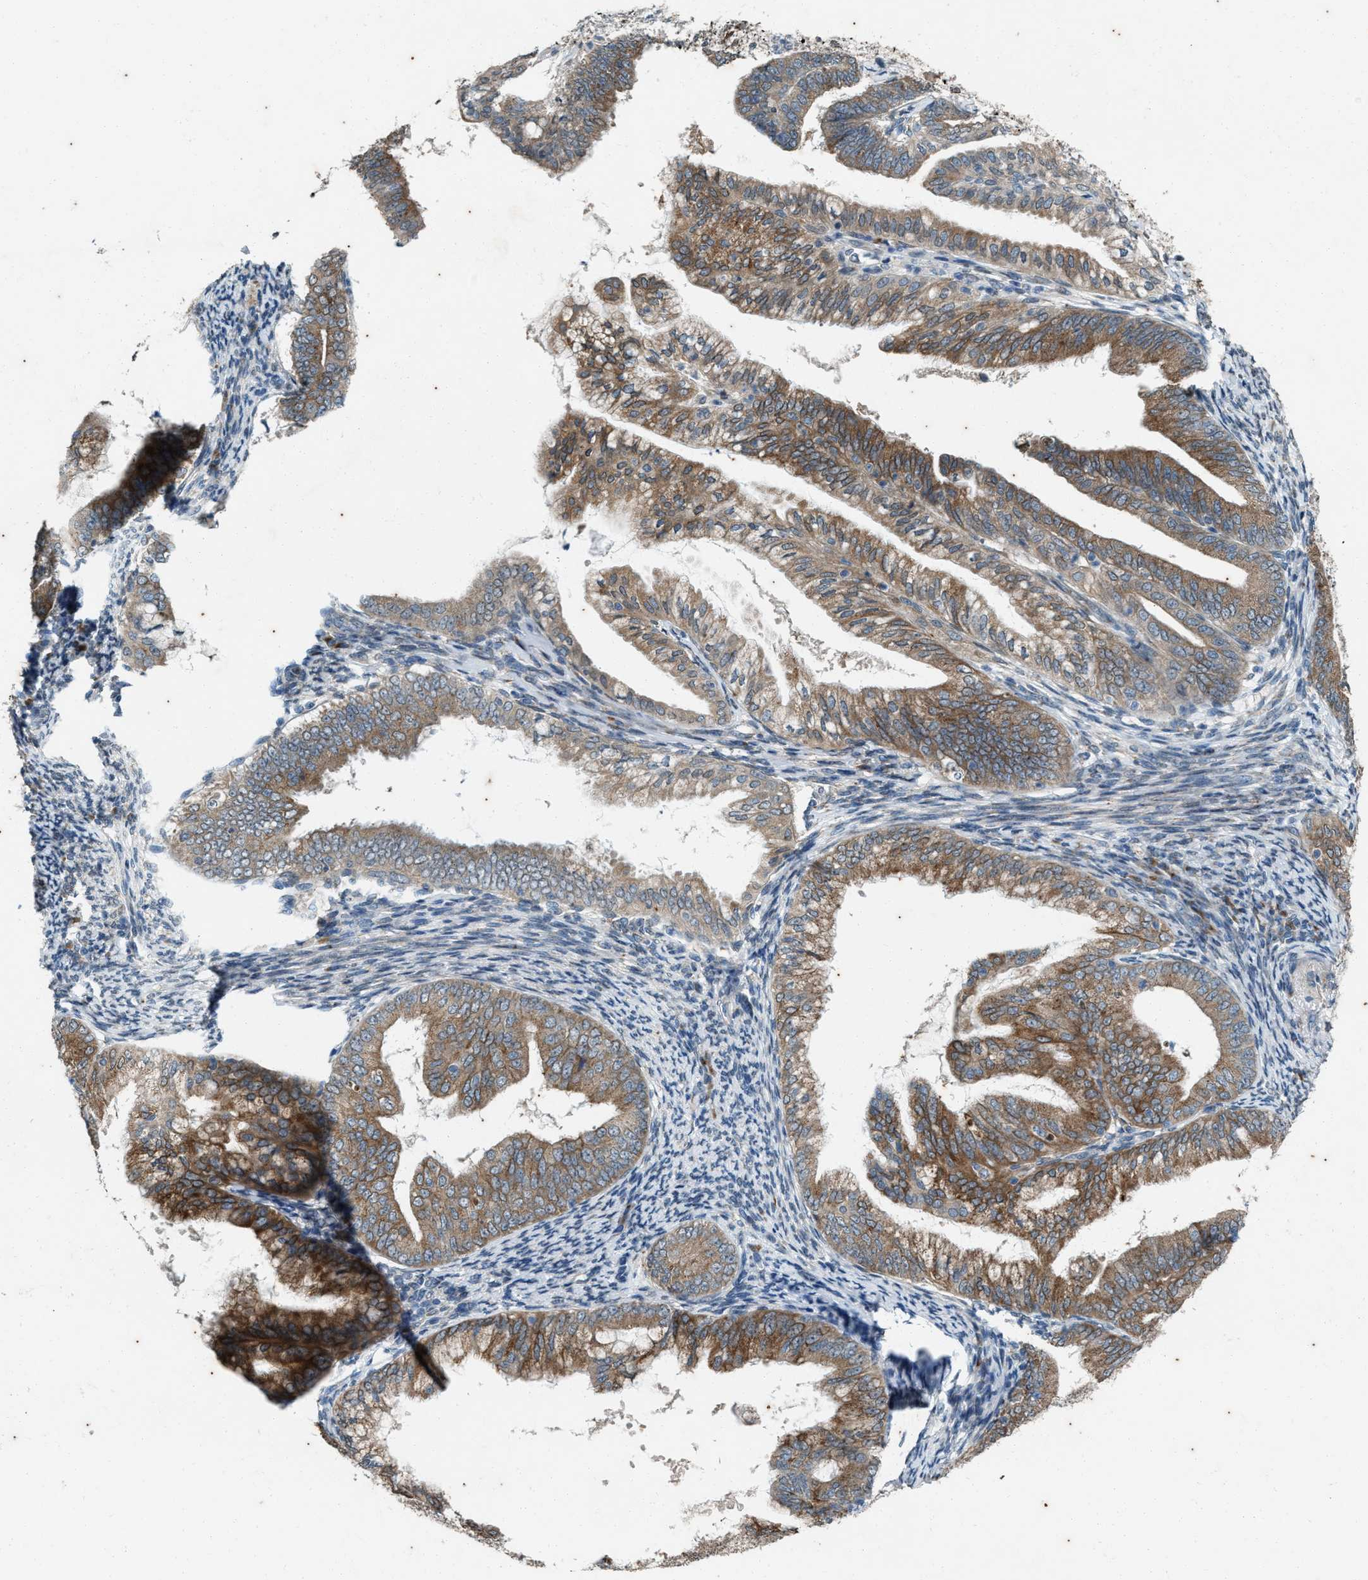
{"staining": {"intensity": "moderate", "quantity": ">75%", "location": "cytoplasmic/membranous"}, "tissue": "endometrial cancer", "cell_type": "Tumor cells", "image_type": "cancer", "snomed": [{"axis": "morphology", "description": "Adenocarcinoma, NOS"}, {"axis": "topography", "description": "Endometrium"}], "caption": "Tumor cells show moderate cytoplasmic/membranous positivity in approximately >75% of cells in endometrial adenocarcinoma. (Brightfield microscopy of DAB IHC at high magnification).", "gene": "CHPF2", "patient": {"sex": "female", "age": 63}}